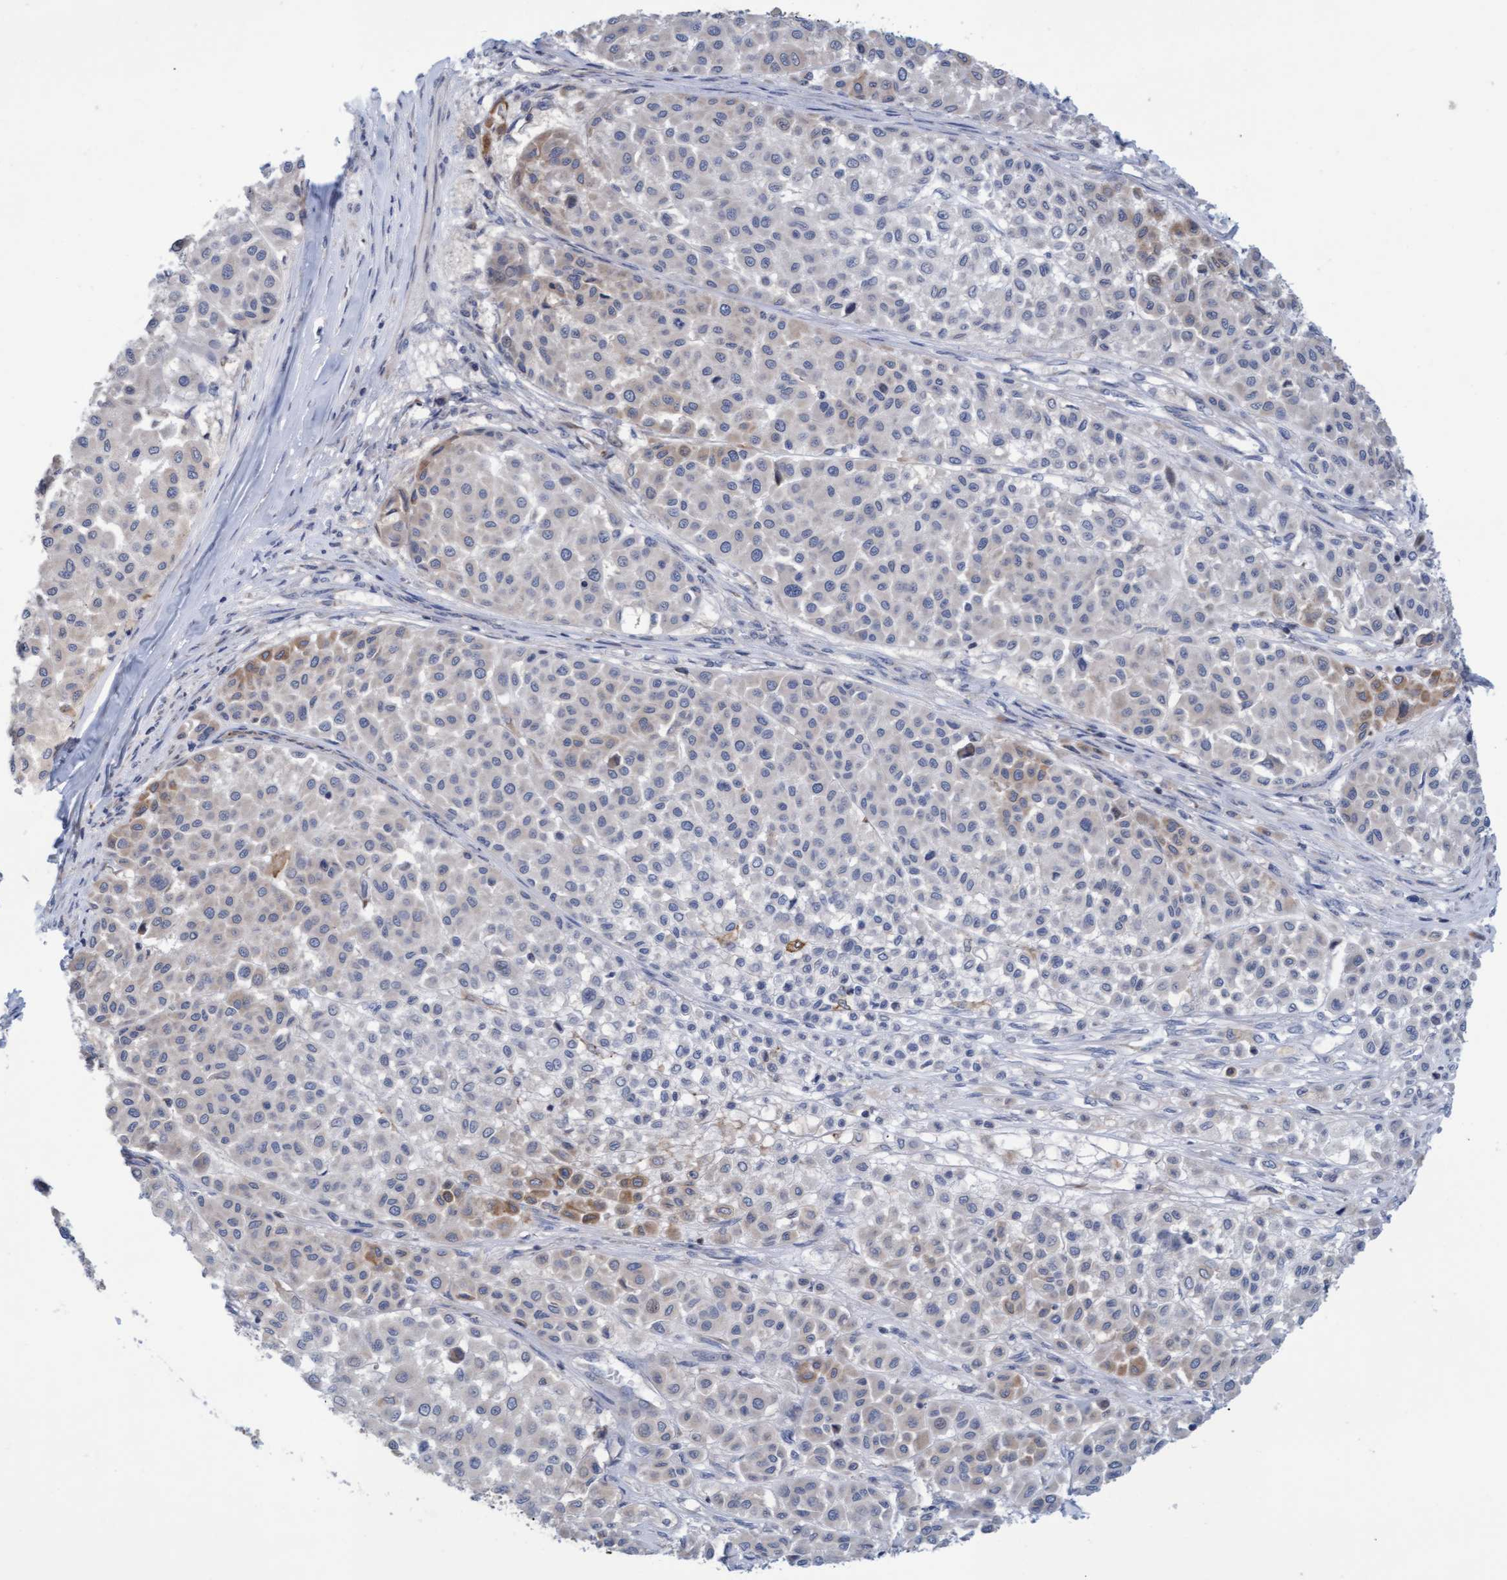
{"staining": {"intensity": "moderate", "quantity": "<25%", "location": "cytoplasmic/membranous"}, "tissue": "melanoma", "cell_type": "Tumor cells", "image_type": "cancer", "snomed": [{"axis": "morphology", "description": "Malignant melanoma, Metastatic site"}, {"axis": "topography", "description": "Soft tissue"}], "caption": "The immunohistochemical stain shows moderate cytoplasmic/membranous staining in tumor cells of malignant melanoma (metastatic site) tissue.", "gene": "SLC28A3", "patient": {"sex": "male", "age": 41}}